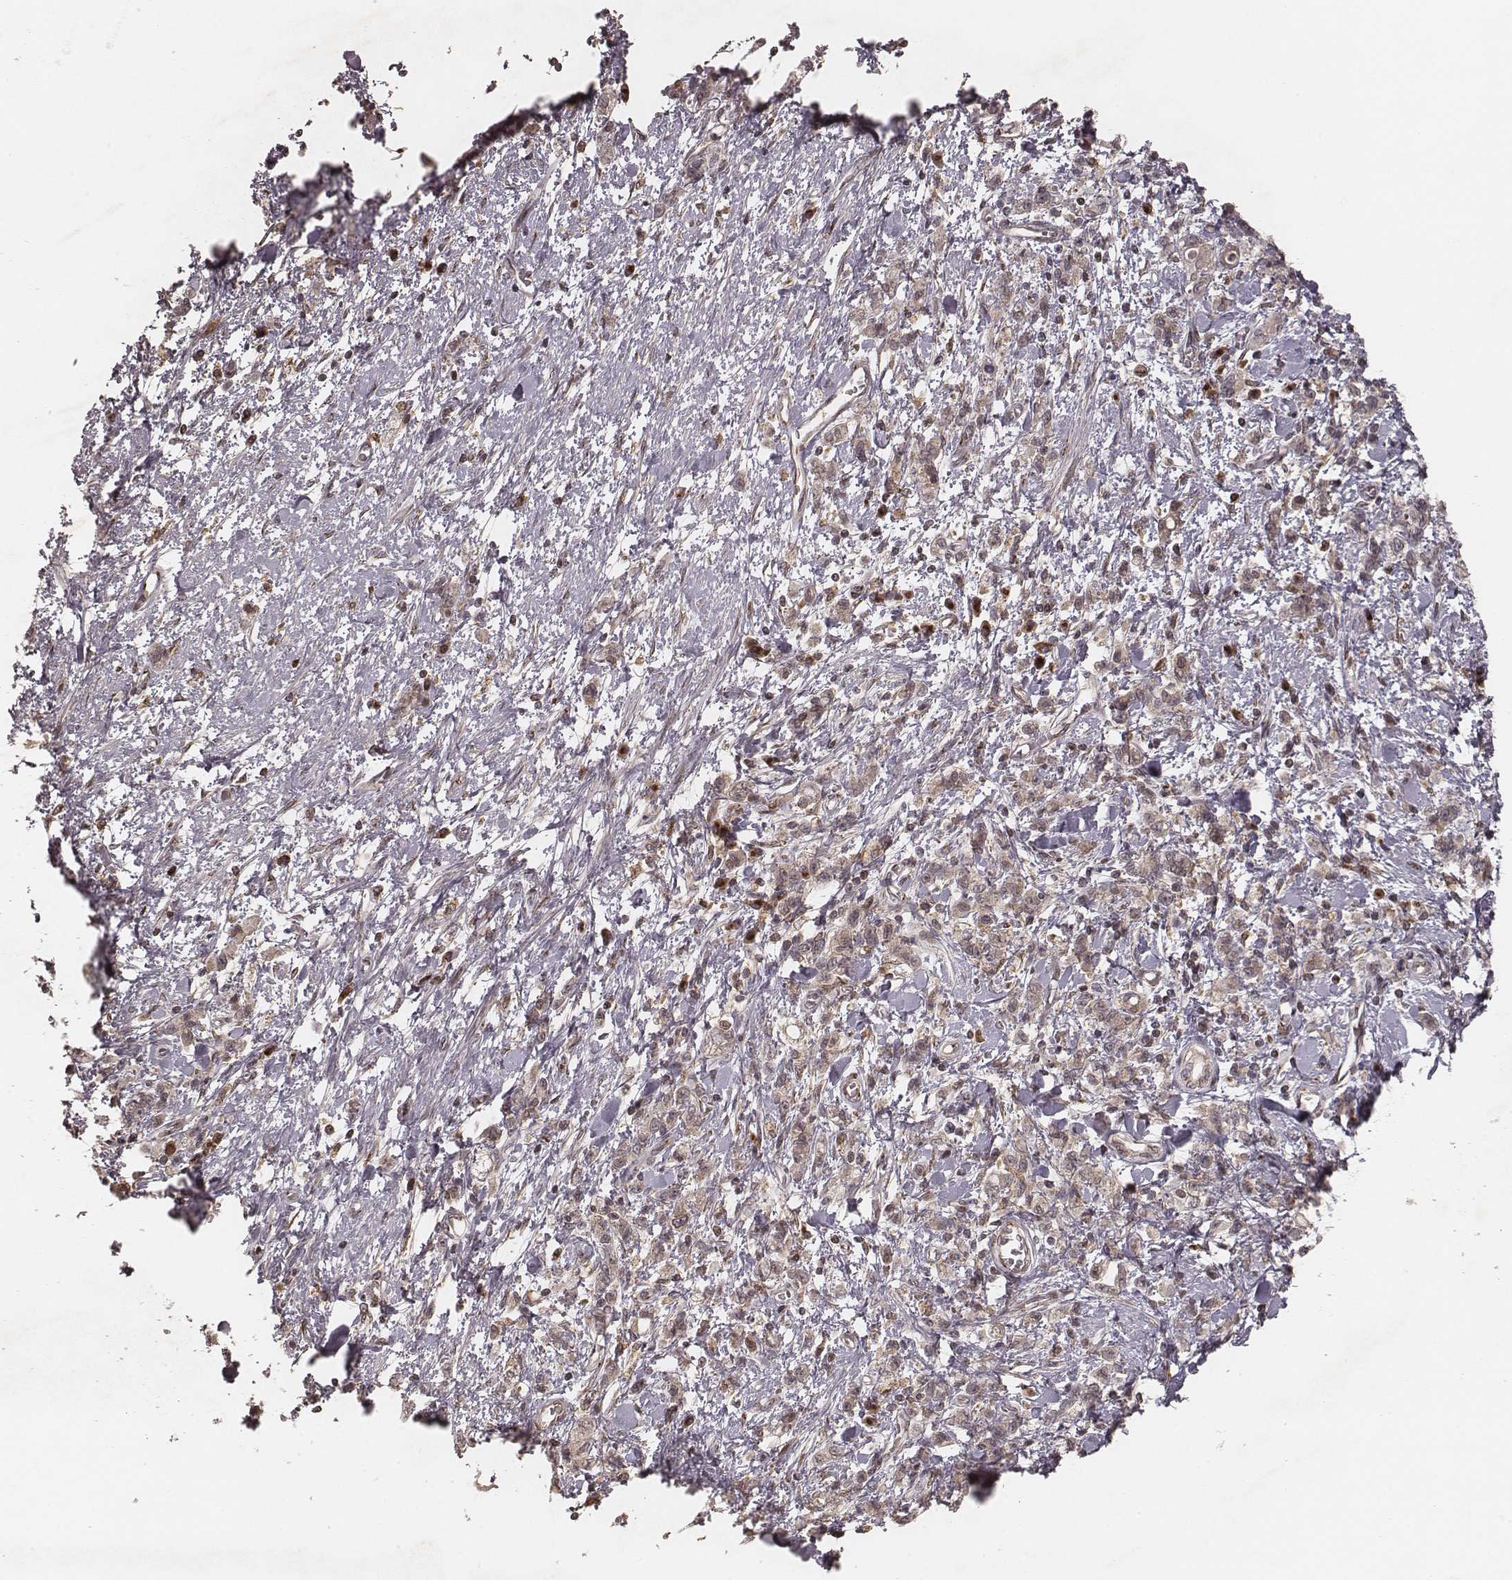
{"staining": {"intensity": "weak", "quantity": ">75%", "location": "cytoplasmic/membranous"}, "tissue": "stomach cancer", "cell_type": "Tumor cells", "image_type": "cancer", "snomed": [{"axis": "morphology", "description": "Adenocarcinoma, NOS"}, {"axis": "topography", "description": "Stomach"}], "caption": "Approximately >75% of tumor cells in human stomach adenocarcinoma show weak cytoplasmic/membranous protein staining as visualized by brown immunohistochemical staining.", "gene": "MYO19", "patient": {"sex": "male", "age": 77}}